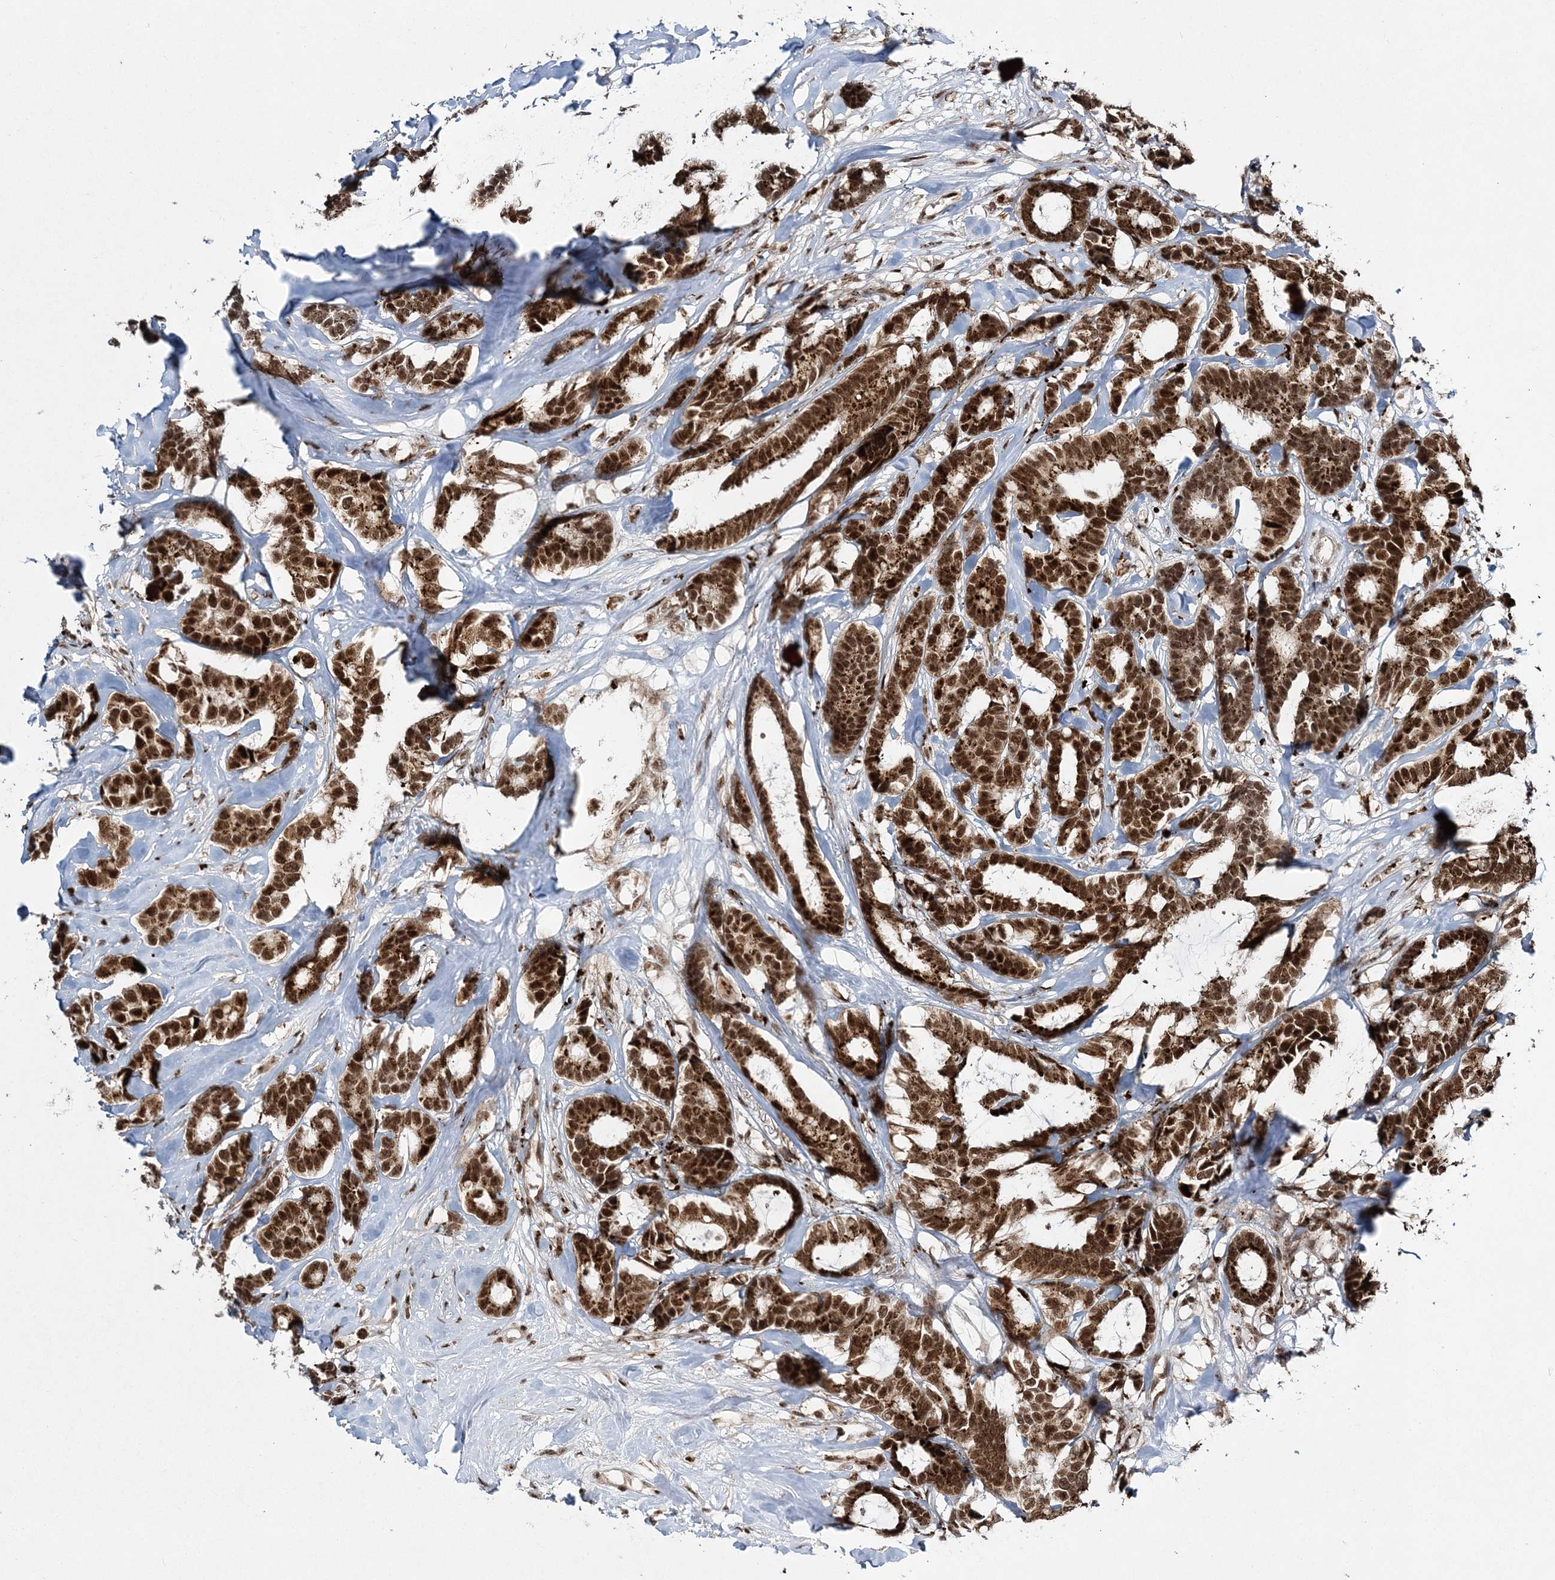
{"staining": {"intensity": "strong", "quantity": ">75%", "location": "cytoplasmic/membranous,nuclear"}, "tissue": "breast cancer", "cell_type": "Tumor cells", "image_type": "cancer", "snomed": [{"axis": "morphology", "description": "Duct carcinoma"}, {"axis": "topography", "description": "Breast"}], "caption": "The immunohistochemical stain highlights strong cytoplasmic/membranous and nuclear expression in tumor cells of breast cancer tissue.", "gene": "CWC22", "patient": {"sex": "female", "age": 87}}